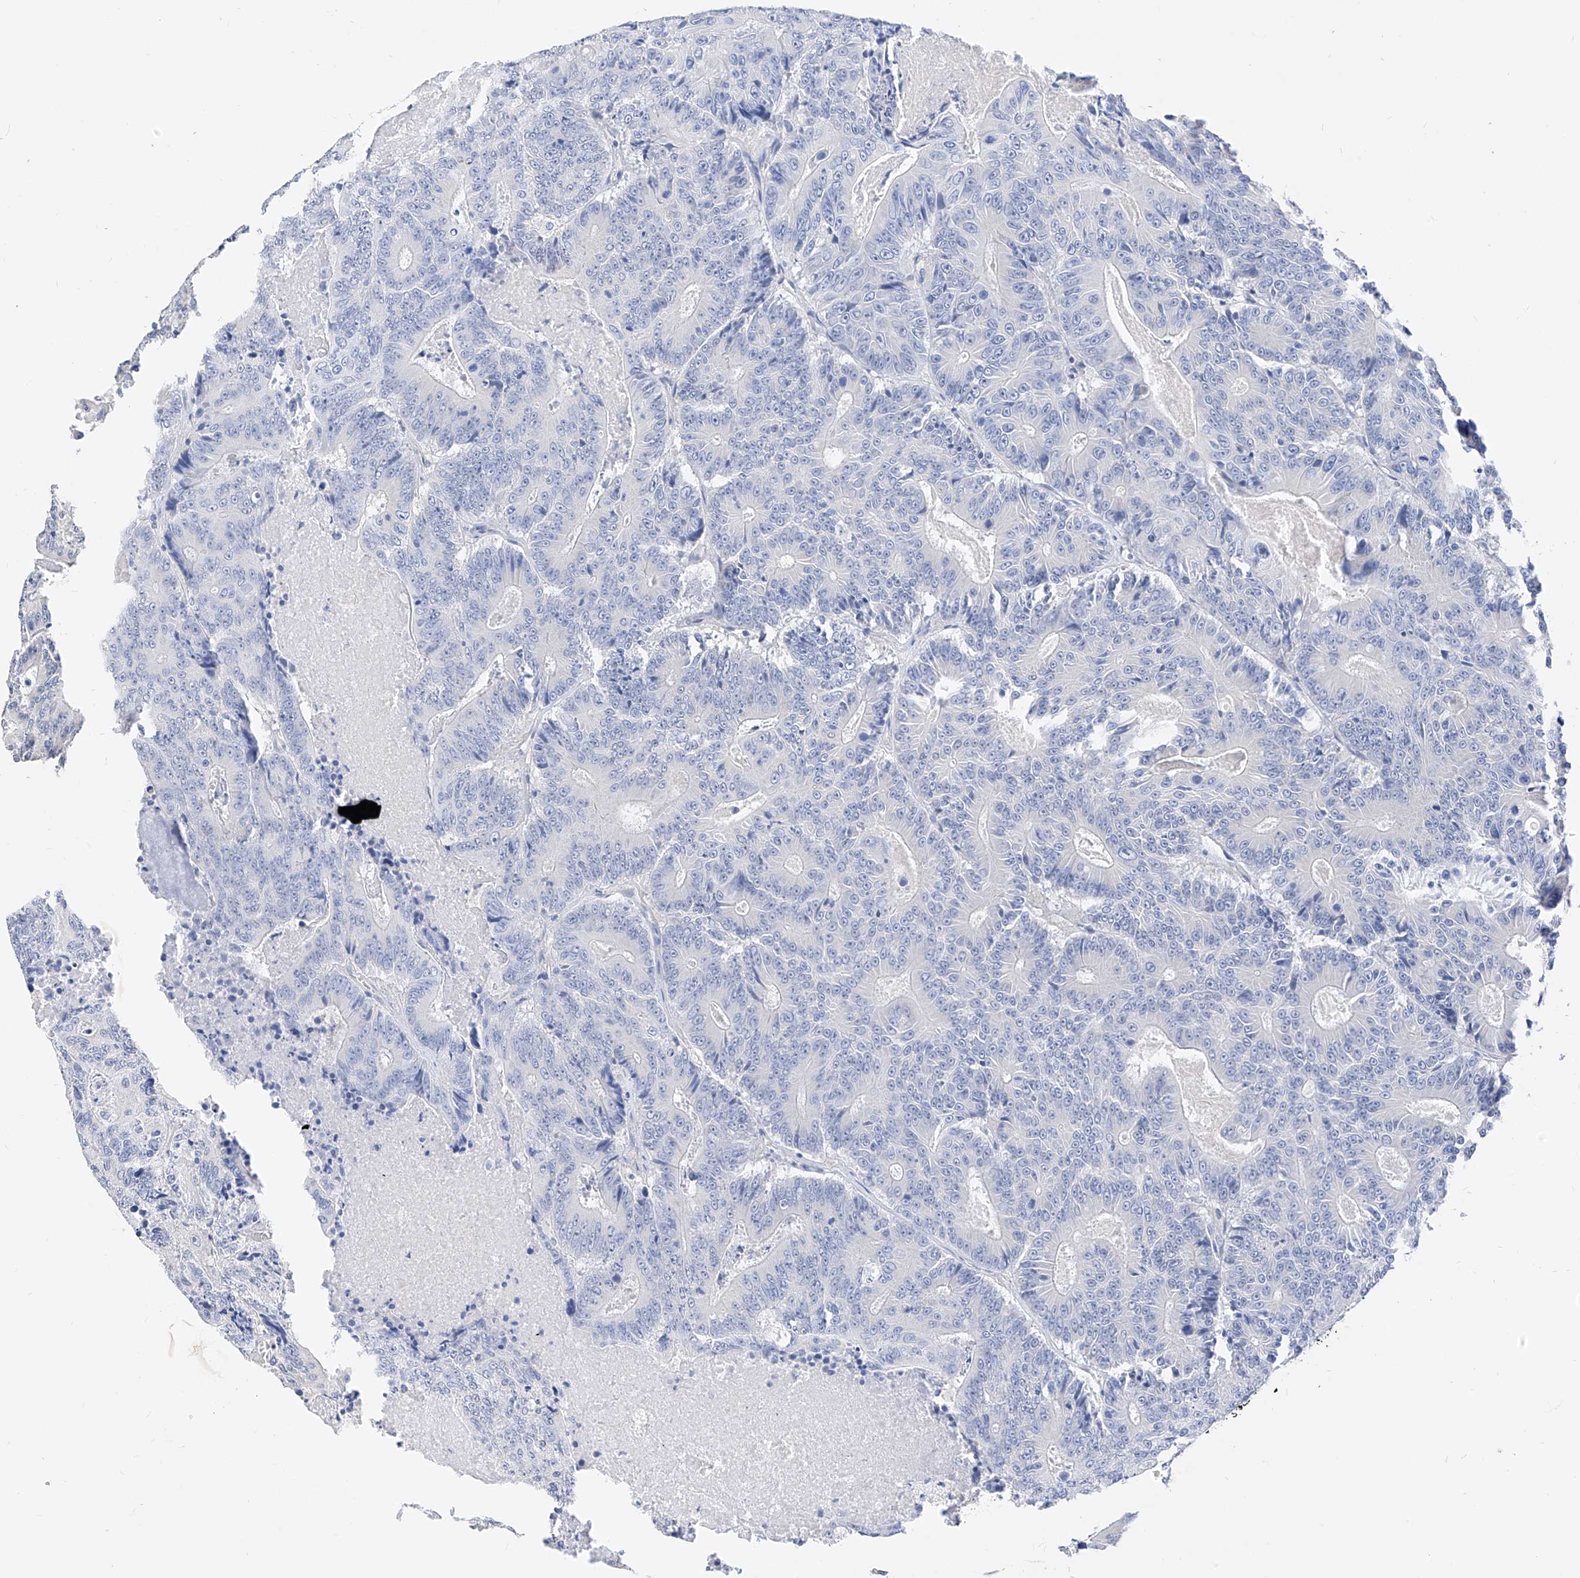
{"staining": {"intensity": "negative", "quantity": "none", "location": "none"}, "tissue": "colorectal cancer", "cell_type": "Tumor cells", "image_type": "cancer", "snomed": [{"axis": "morphology", "description": "Adenocarcinoma, NOS"}, {"axis": "topography", "description": "Colon"}], "caption": "Colorectal cancer (adenocarcinoma) was stained to show a protein in brown. There is no significant staining in tumor cells. (DAB (3,3'-diaminobenzidine) immunohistochemistry, high magnification).", "gene": "ZZEF1", "patient": {"sex": "male", "age": 83}}